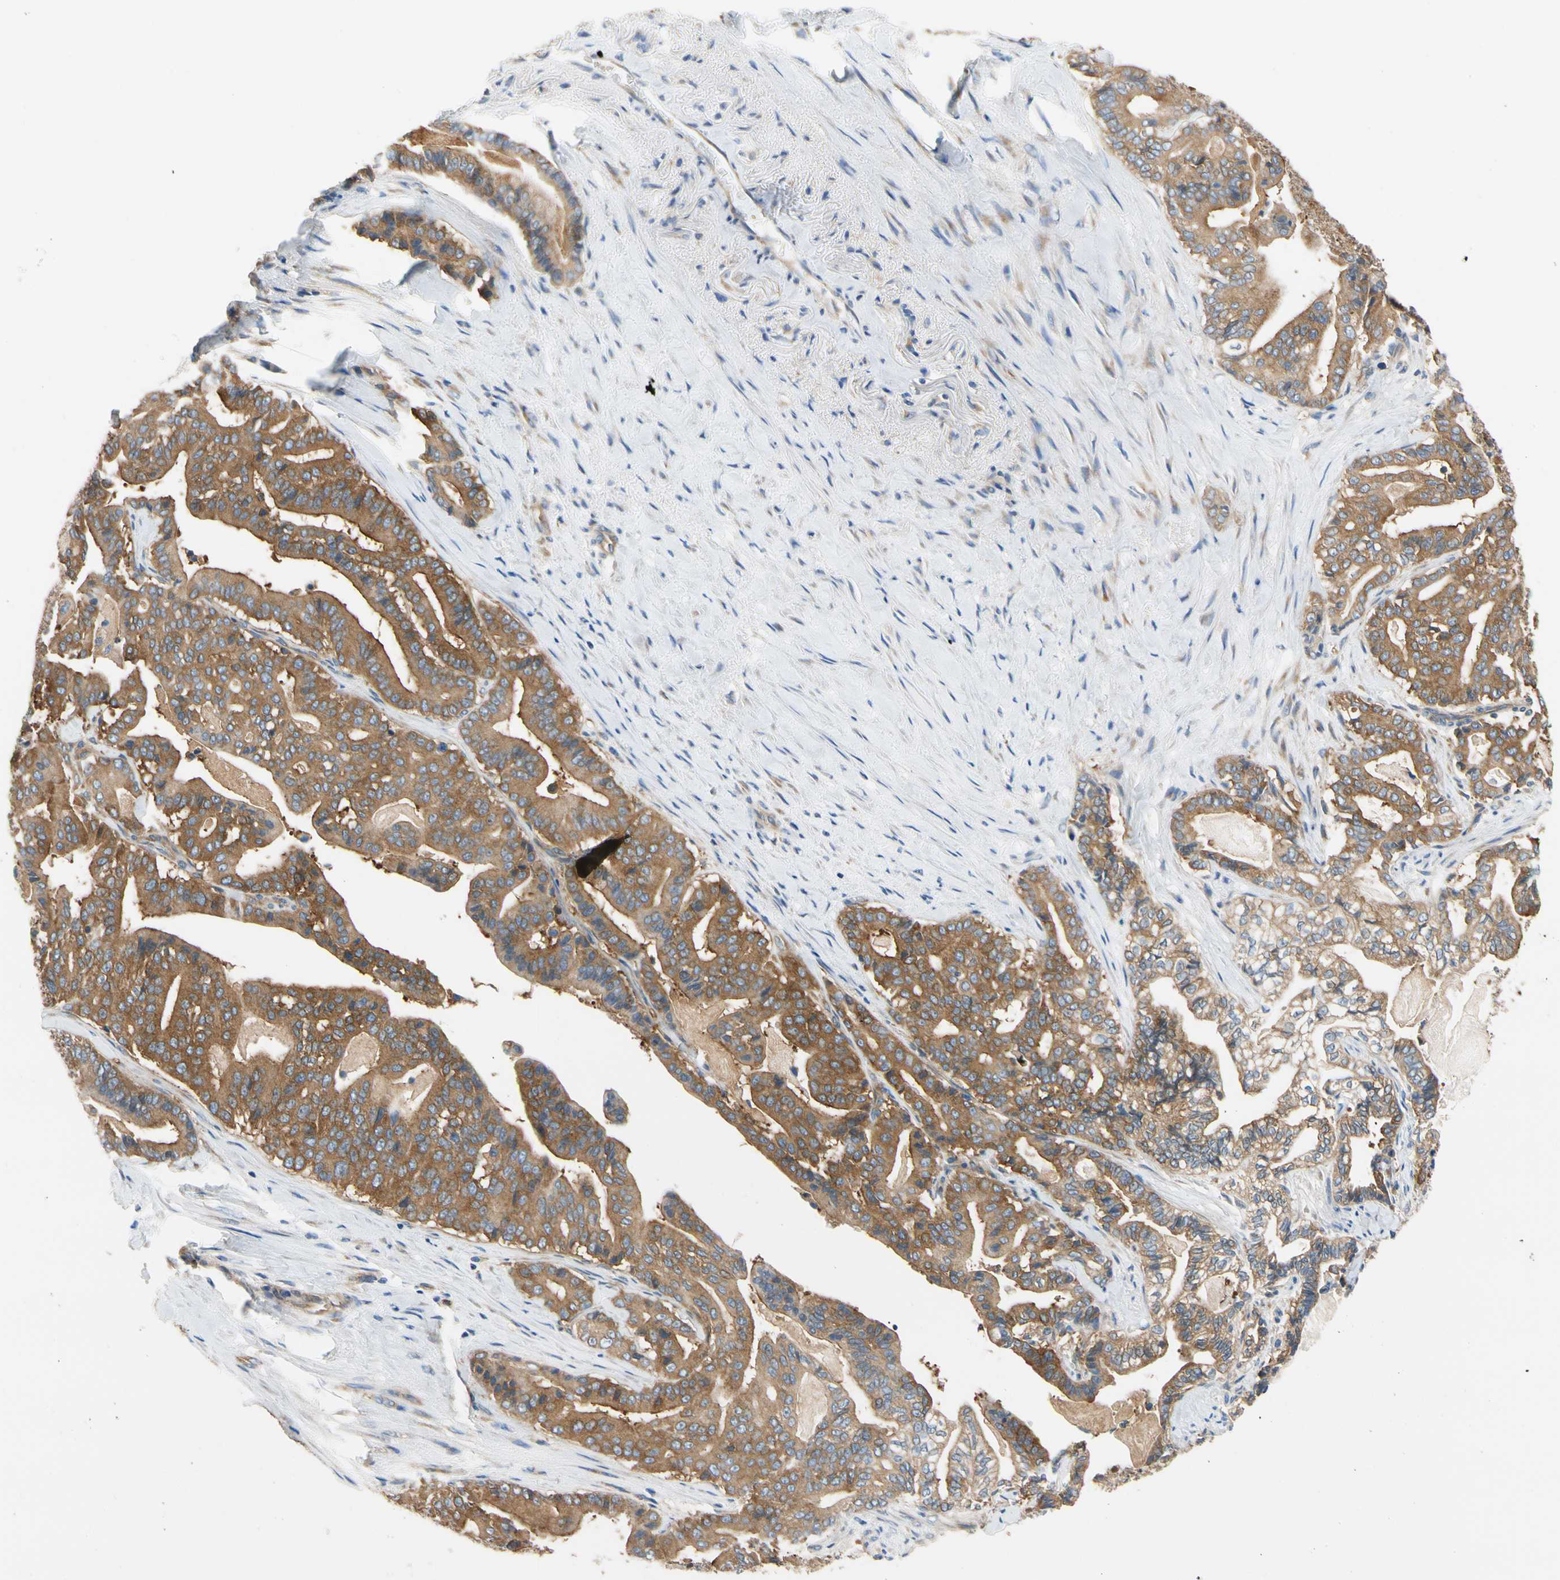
{"staining": {"intensity": "strong", "quantity": ">75%", "location": "cytoplasmic/membranous"}, "tissue": "pancreatic cancer", "cell_type": "Tumor cells", "image_type": "cancer", "snomed": [{"axis": "morphology", "description": "Adenocarcinoma, NOS"}, {"axis": "topography", "description": "Pancreas"}], "caption": "Protein staining of pancreatic cancer (adenocarcinoma) tissue exhibits strong cytoplasmic/membranous staining in approximately >75% of tumor cells. (Brightfield microscopy of DAB IHC at high magnification).", "gene": "GPHN", "patient": {"sex": "male", "age": 63}}